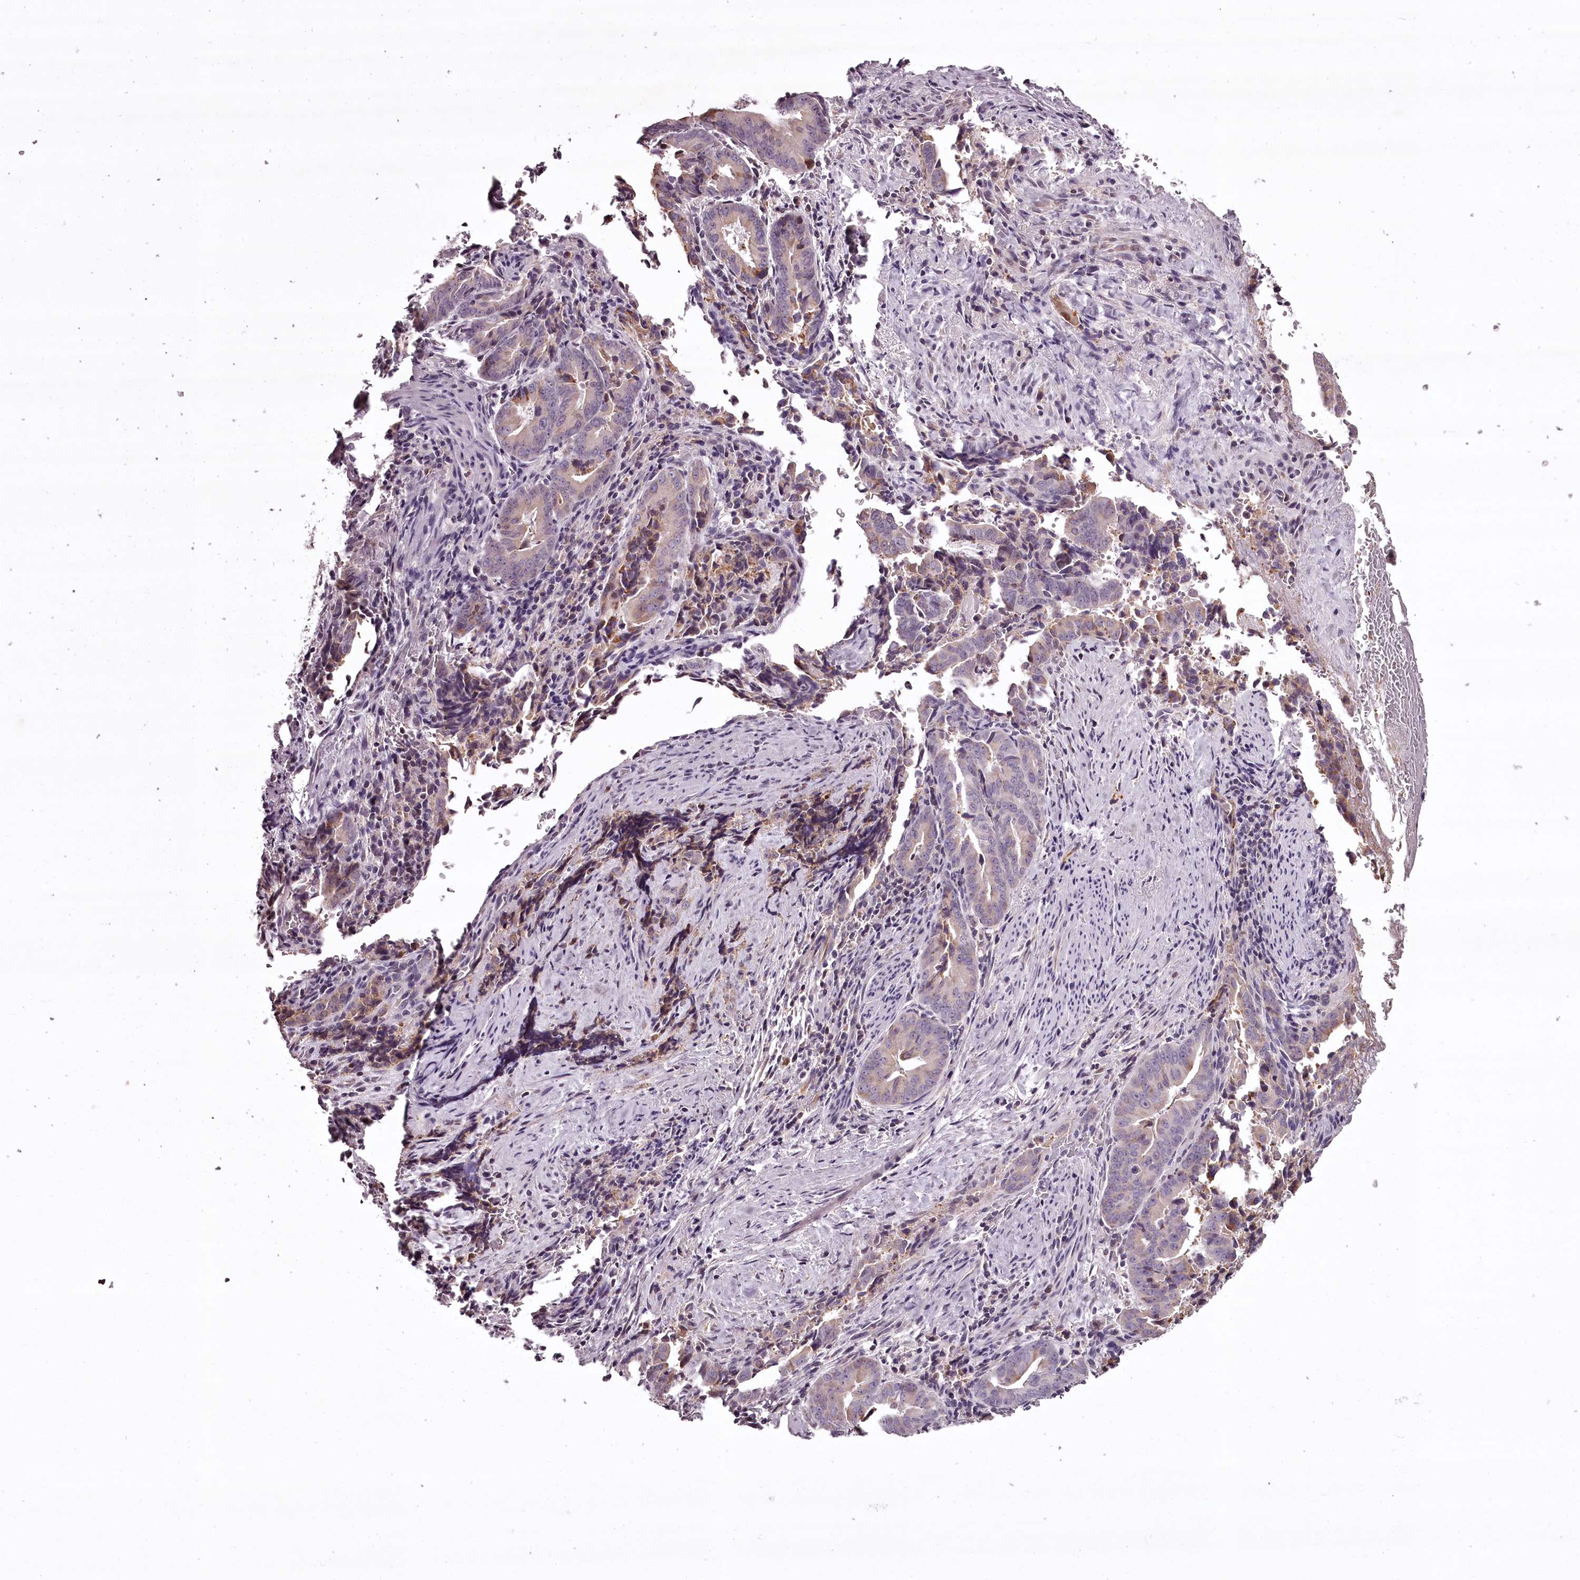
{"staining": {"intensity": "negative", "quantity": "none", "location": "none"}, "tissue": "pancreatic cancer", "cell_type": "Tumor cells", "image_type": "cancer", "snomed": [{"axis": "morphology", "description": "Adenocarcinoma, NOS"}, {"axis": "topography", "description": "Pancreas"}], "caption": "Immunohistochemistry micrograph of neoplastic tissue: pancreatic cancer stained with DAB (3,3'-diaminobenzidine) shows no significant protein expression in tumor cells. (Stains: DAB (3,3'-diaminobenzidine) IHC with hematoxylin counter stain, Microscopy: brightfield microscopy at high magnification).", "gene": "CCDC92", "patient": {"sex": "female", "age": 63}}